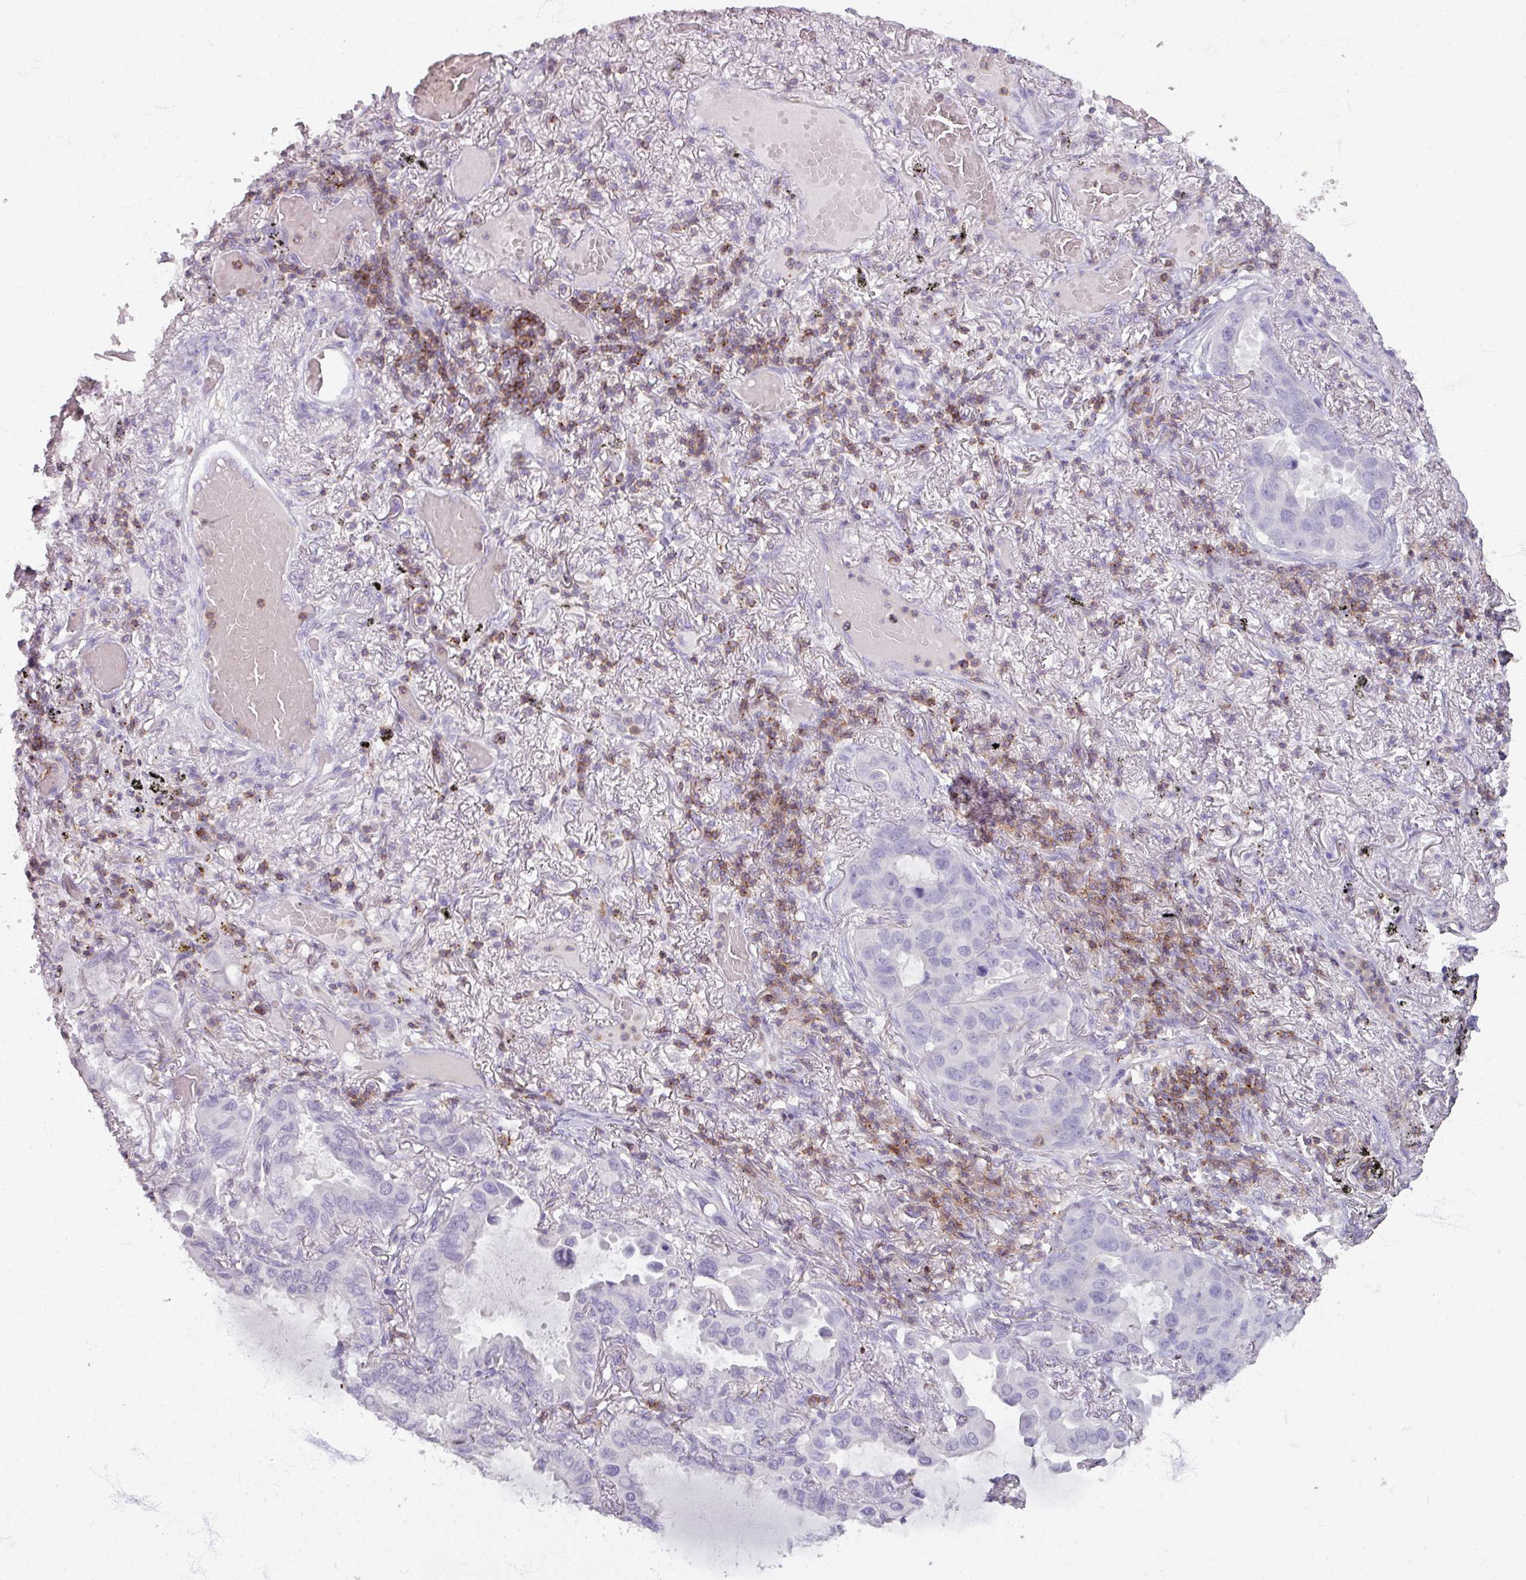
{"staining": {"intensity": "negative", "quantity": "none", "location": "none"}, "tissue": "lung cancer", "cell_type": "Tumor cells", "image_type": "cancer", "snomed": [{"axis": "morphology", "description": "Adenocarcinoma, NOS"}, {"axis": "topography", "description": "Lung"}], "caption": "Histopathology image shows no protein staining in tumor cells of lung adenocarcinoma tissue.", "gene": "PTPRC", "patient": {"sex": "male", "age": 64}}